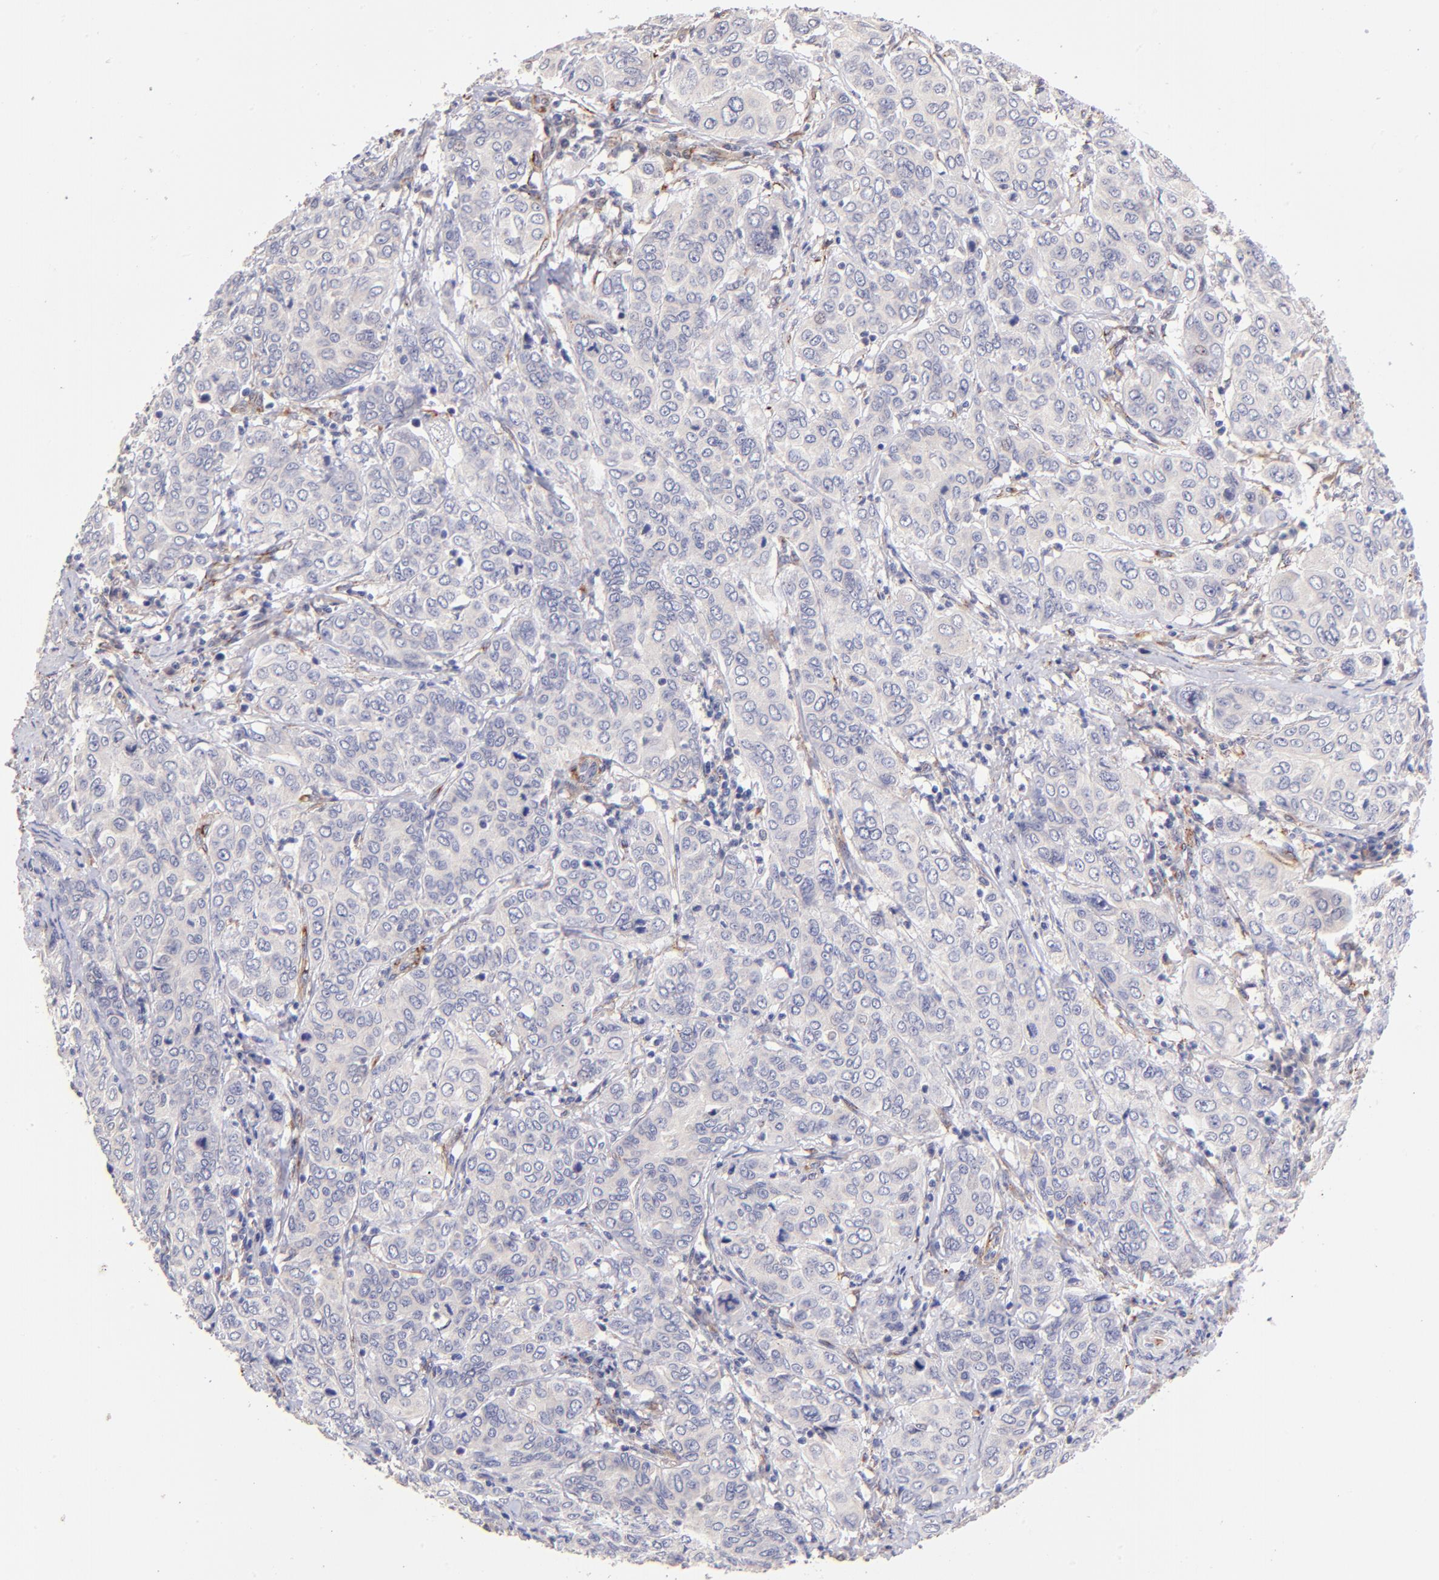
{"staining": {"intensity": "negative", "quantity": "none", "location": "none"}, "tissue": "cervical cancer", "cell_type": "Tumor cells", "image_type": "cancer", "snomed": [{"axis": "morphology", "description": "Squamous cell carcinoma, NOS"}, {"axis": "topography", "description": "Cervix"}], "caption": "Squamous cell carcinoma (cervical) was stained to show a protein in brown. There is no significant expression in tumor cells. Brightfield microscopy of immunohistochemistry (IHC) stained with DAB (3,3'-diaminobenzidine) (brown) and hematoxylin (blue), captured at high magnification.", "gene": "SPARC", "patient": {"sex": "female", "age": 38}}